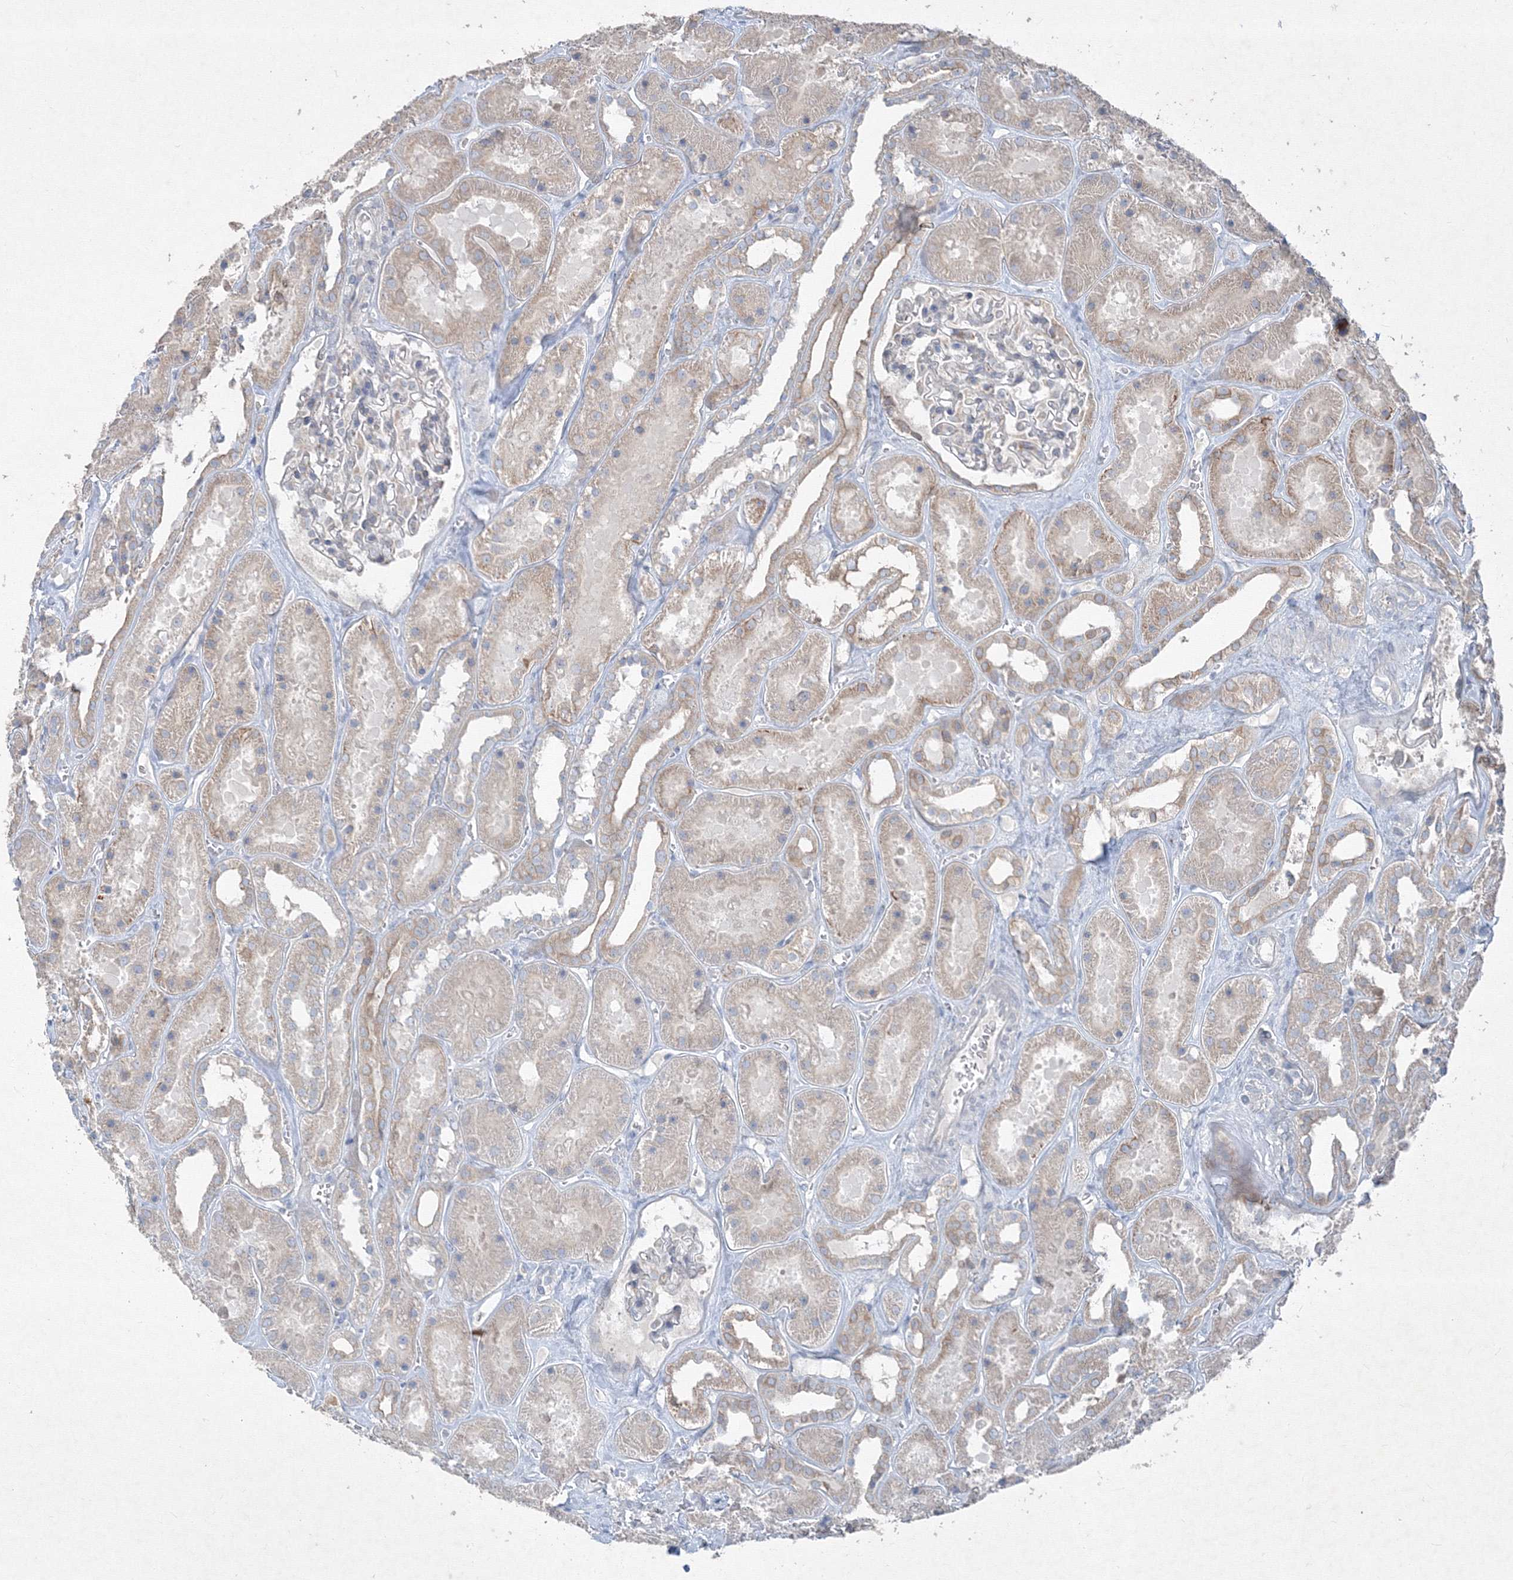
{"staining": {"intensity": "weak", "quantity": "<25%", "location": "cytoplasmic/membranous"}, "tissue": "kidney", "cell_type": "Cells in glomeruli", "image_type": "normal", "snomed": [{"axis": "morphology", "description": "Normal tissue, NOS"}, {"axis": "topography", "description": "Kidney"}], "caption": "This is a histopathology image of IHC staining of normal kidney, which shows no staining in cells in glomeruli. The staining is performed using DAB brown chromogen with nuclei counter-stained in using hematoxylin.", "gene": "IFNAR1", "patient": {"sex": "female", "age": 41}}